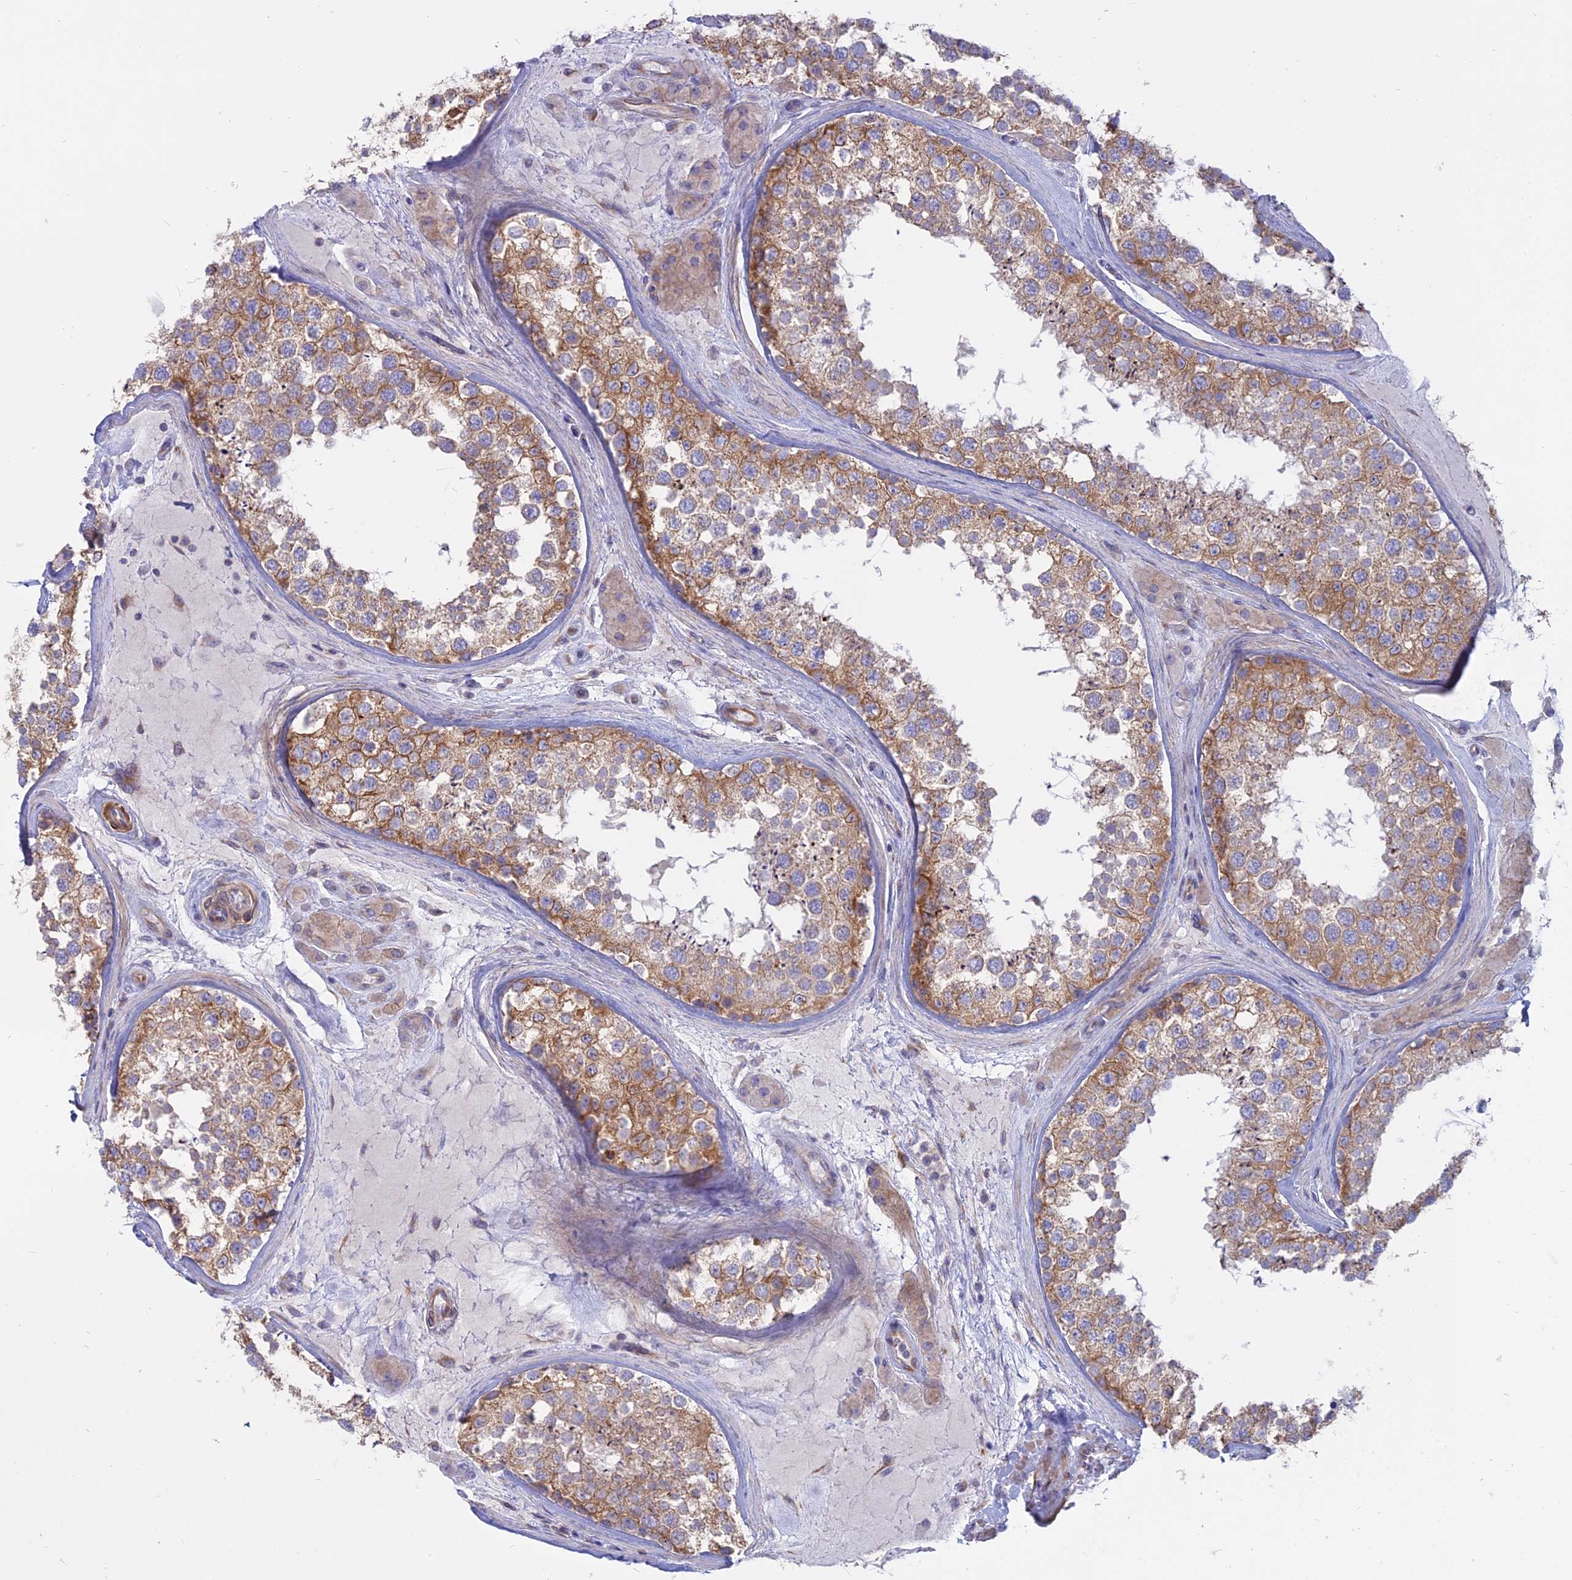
{"staining": {"intensity": "moderate", "quantity": ">75%", "location": "cytoplasmic/membranous"}, "tissue": "testis", "cell_type": "Cells in seminiferous ducts", "image_type": "normal", "snomed": [{"axis": "morphology", "description": "Normal tissue, NOS"}, {"axis": "topography", "description": "Testis"}], "caption": "Benign testis was stained to show a protein in brown. There is medium levels of moderate cytoplasmic/membranous staining in approximately >75% of cells in seminiferous ducts. (Brightfield microscopy of DAB IHC at high magnification).", "gene": "MYO5B", "patient": {"sex": "male", "age": 46}}